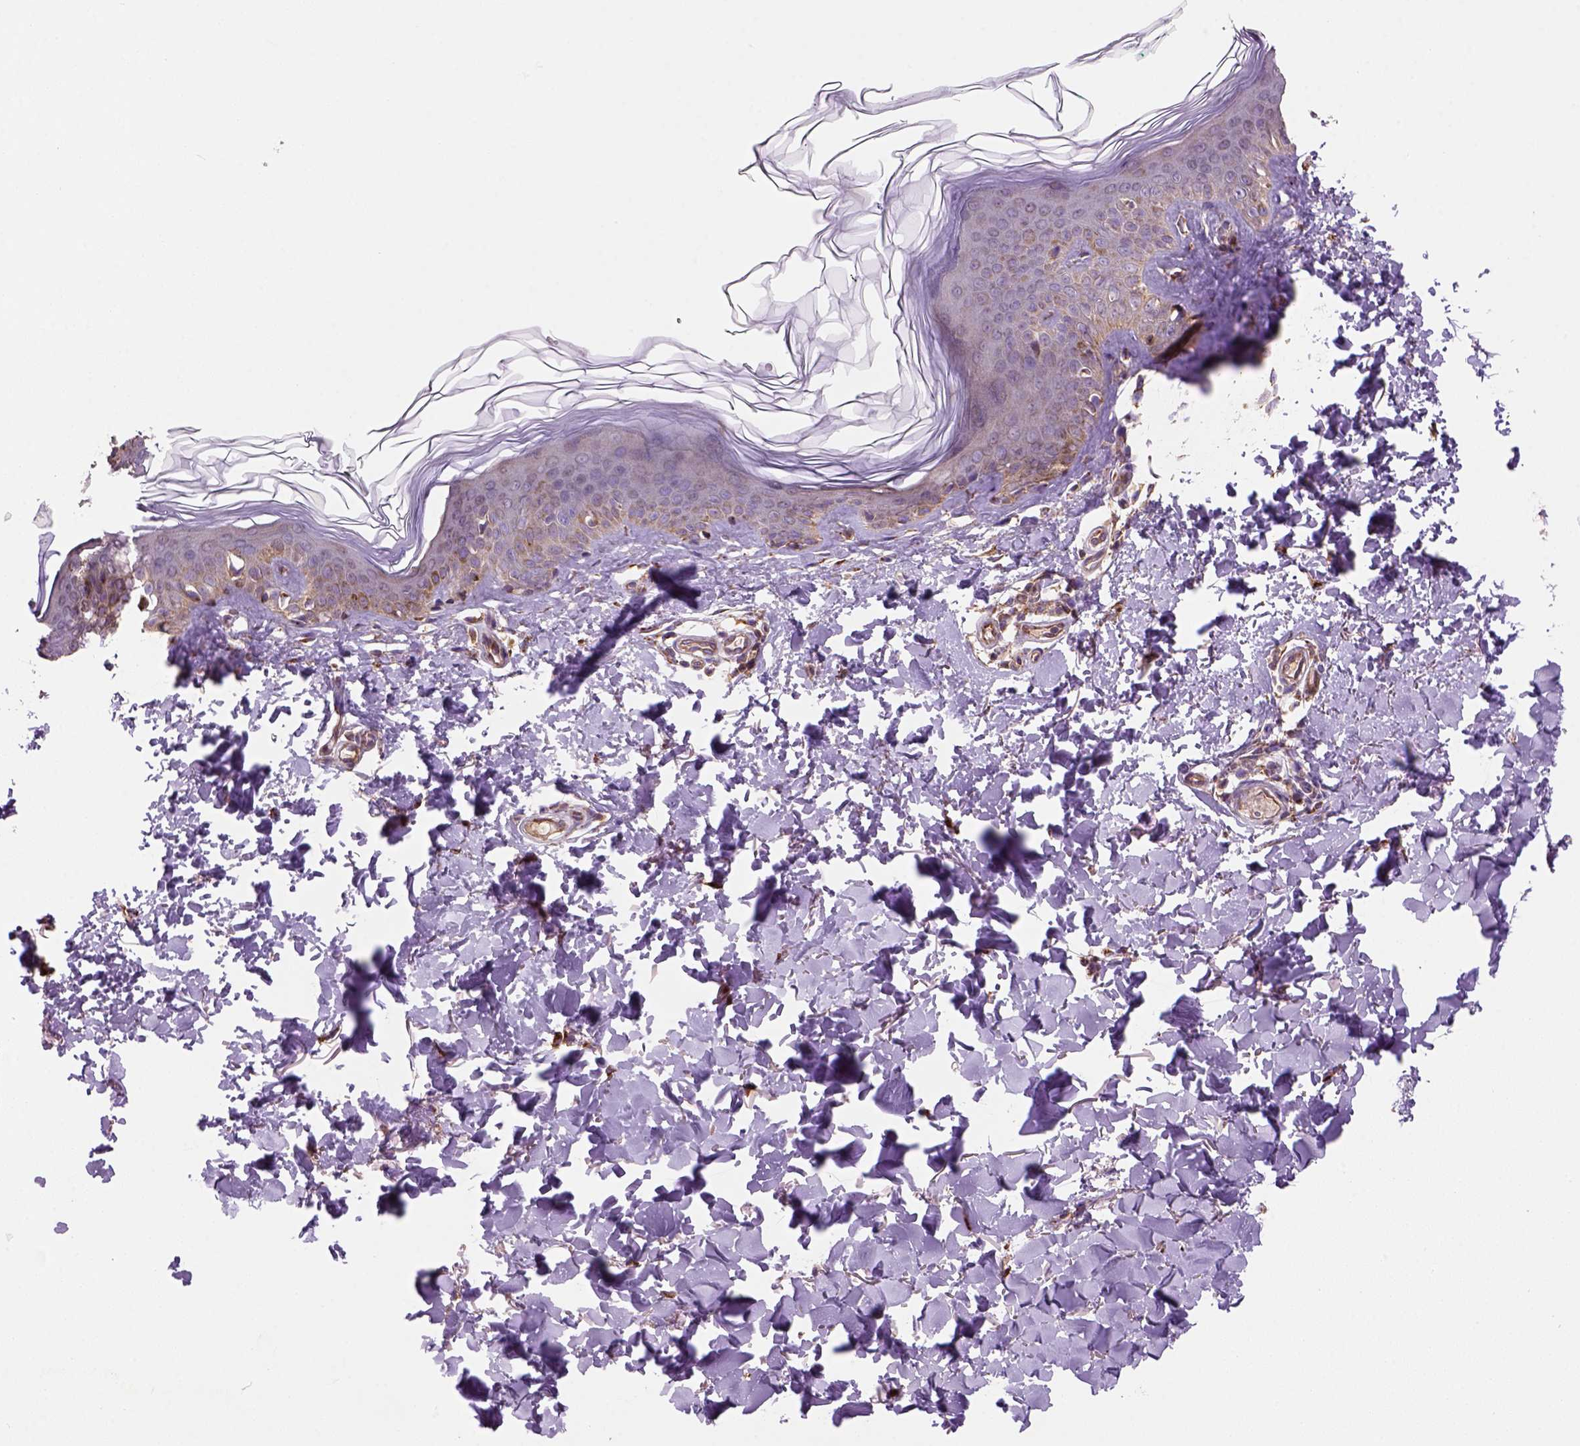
{"staining": {"intensity": "moderate", "quantity": ">75%", "location": "cytoplasmic/membranous"}, "tissue": "skin", "cell_type": "Fibroblasts", "image_type": "normal", "snomed": [{"axis": "morphology", "description": "Normal tissue, NOS"}, {"axis": "topography", "description": "Skin"}, {"axis": "topography", "description": "Peripheral nerve tissue"}], "caption": "Skin stained with a brown dye displays moderate cytoplasmic/membranous positive staining in approximately >75% of fibroblasts.", "gene": "WARS2", "patient": {"sex": "female", "age": 45}}